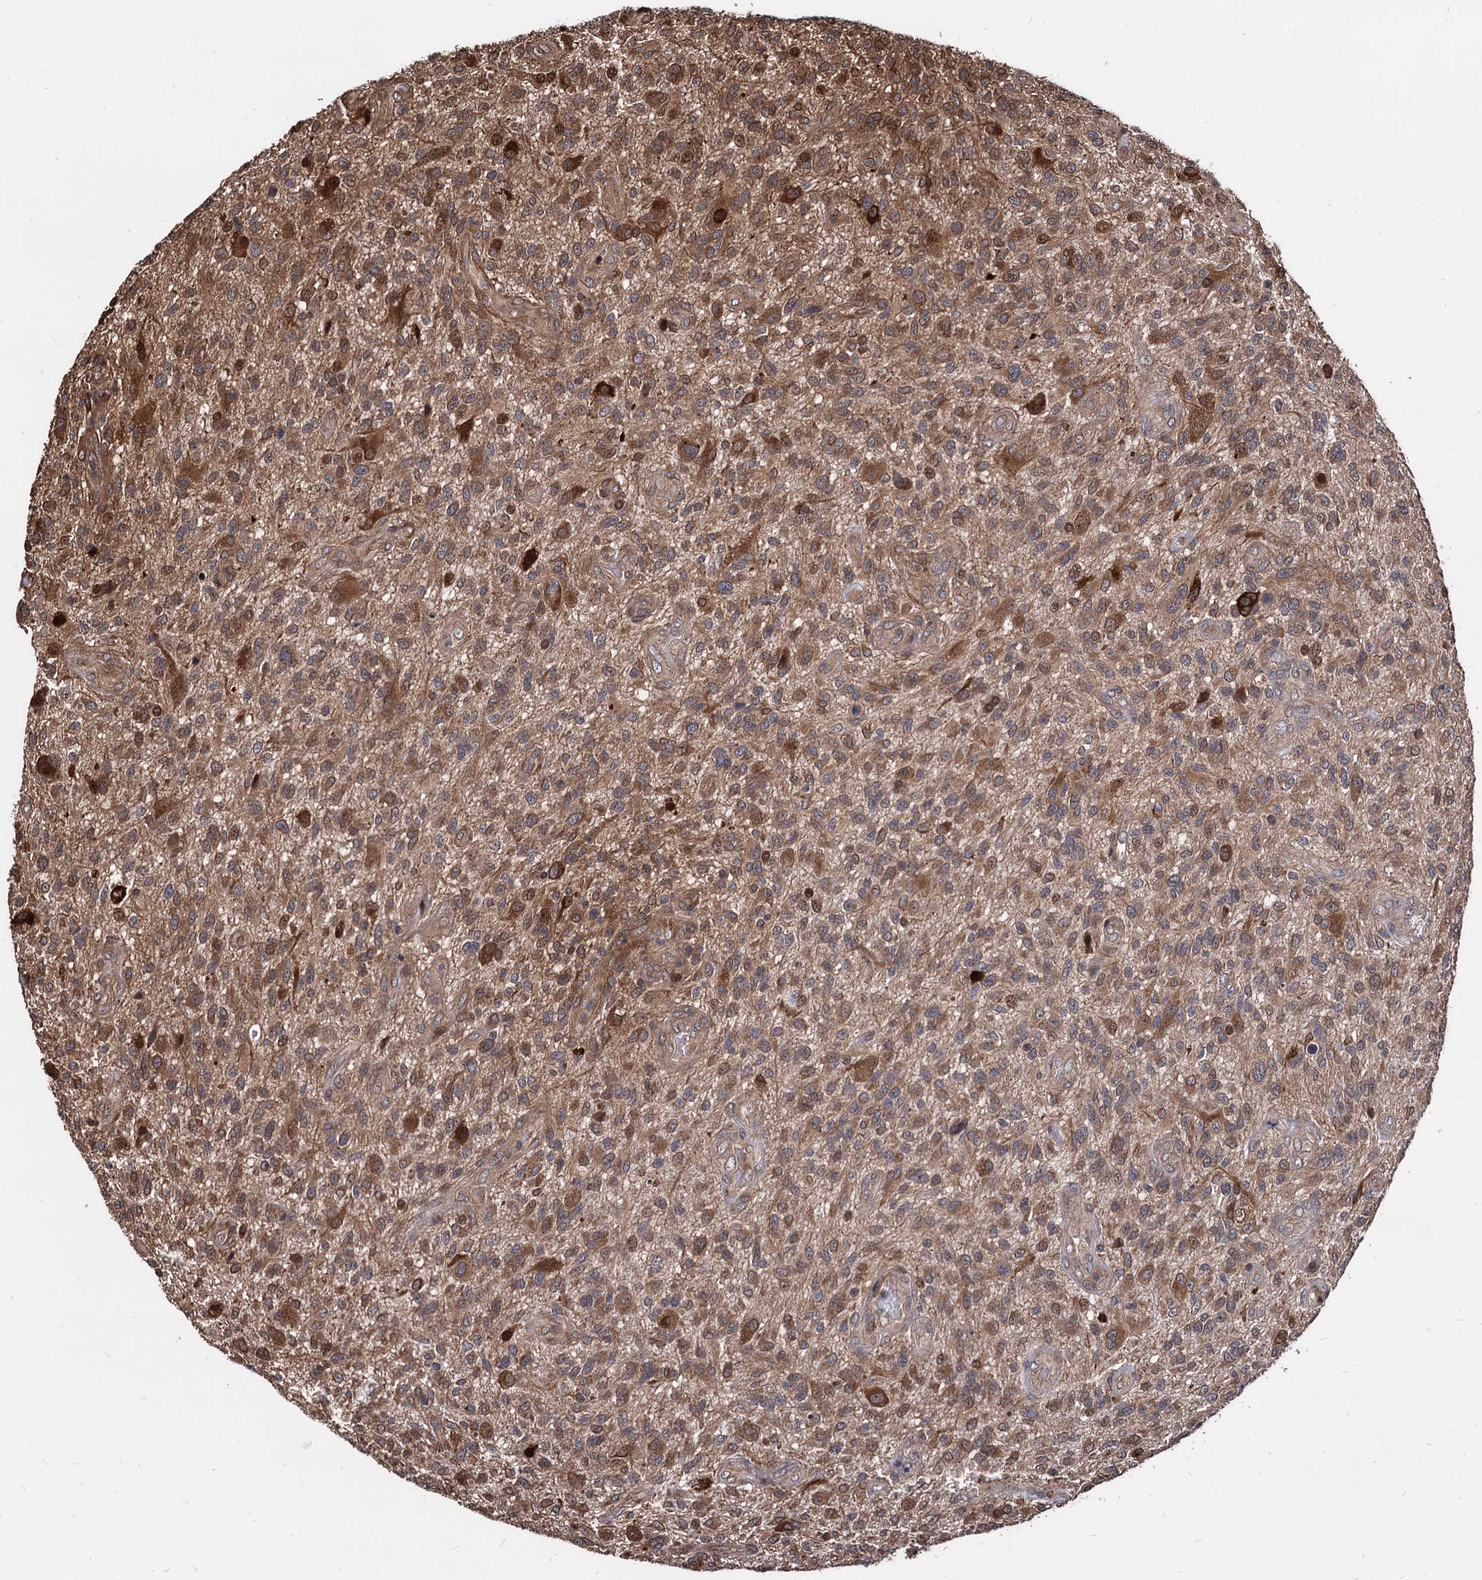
{"staining": {"intensity": "moderate", "quantity": ">75%", "location": "cytoplasmic/membranous"}, "tissue": "glioma", "cell_type": "Tumor cells", "image_type": "cancer", "snomed": [{"axis": "morphology", "description": "Glioma, malignant, High grade"}, {"axis": "topography", "description": "Brain"}], "caption": "Malignant glioma (high-grade) stained with a brown dye exhibits moderate cytoplasmic/membranous positive expression in approximately >75% of tumor cells.", "gene": "ANKRD12", "patient": {"sex": "male", "age": 47}}